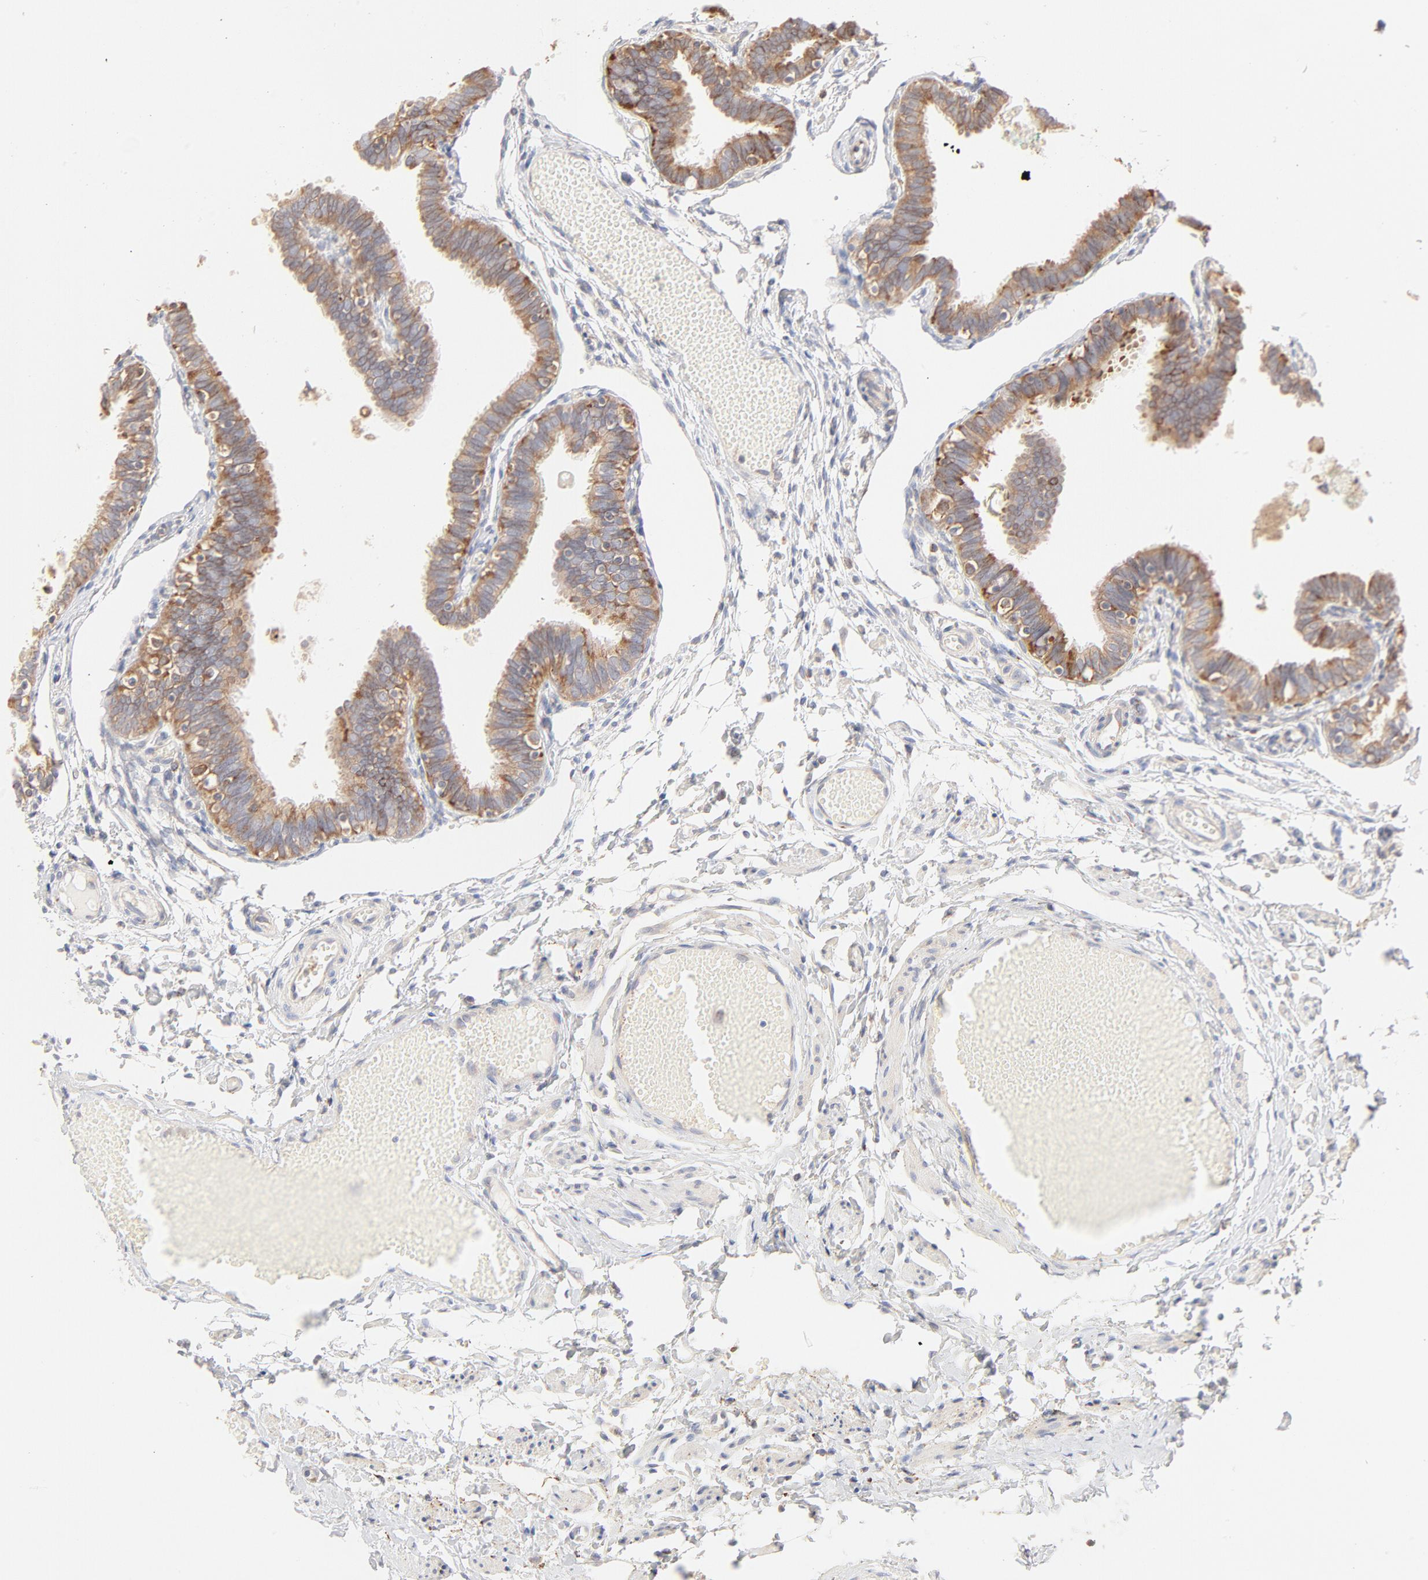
{"staining": {"intensity": "moderate", "quantity": ">75%", "location": "cytoplasmic/membranous"}, "tissue": "fallopian tube", "cell_type": "Glandular cells", "image_type": "normal", "snomed": [{"axis": "morphology", "description": "Normal tissue, NOS"}, {"axis": "topography", "description": "Fallopian tube"}], "caption": "Immunohistochemistry of unremarkable human fallopian tube reveals medium levels of moderate cytoplasmic/membranous staining in approximately >75% of glandular cells. The staining was performed using DAB (3,3'-diaminobenzidine), with brown indicating positive protein expression. Nuclei are stained blue with hematoxylin.", "gene": "PARP12", "patient": {"sex": "female", "age": 46}}